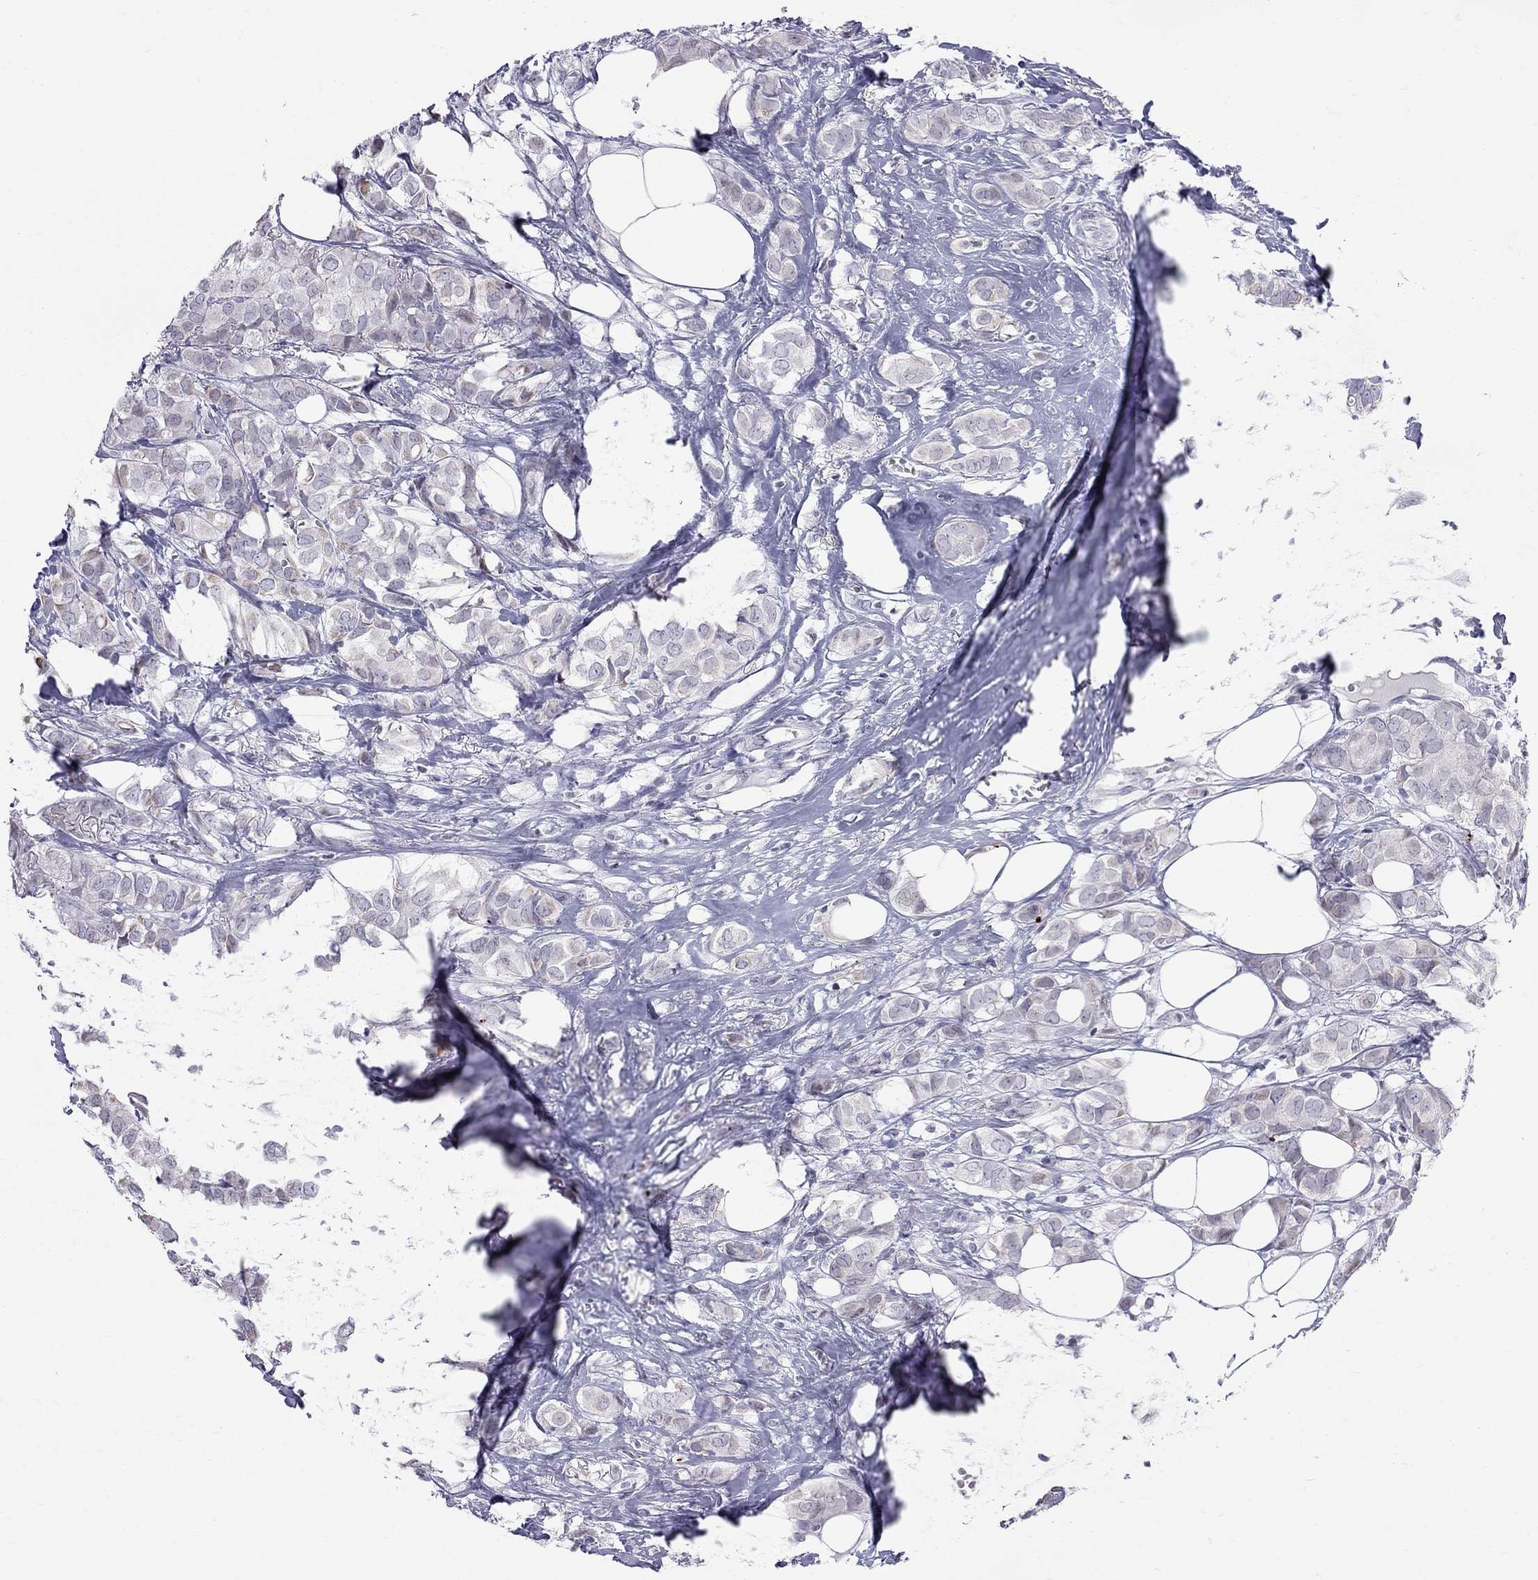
{"staining": {"intensity": "moderate", "quantity": "<25%", "location": "cytoplasmic/membranous"}, "tissue": "breast cancer", "cell_type": "Tumor cells", "image_type": "cancer", "snomed": [{"axis": "morphology", "description": "Duct carcinoma"}, {"axis": "topography", "description": "Breast"}], "caption": "An IHC image of neoplastic tissue is shown. Protein staining in brown labels moderate cytoplasmic/membranous positivity in infiltrating ductal carcinoma (breast) within tumor cells.", "gene": "MUC15", "patient": {"sex": "female", "age": 85}}